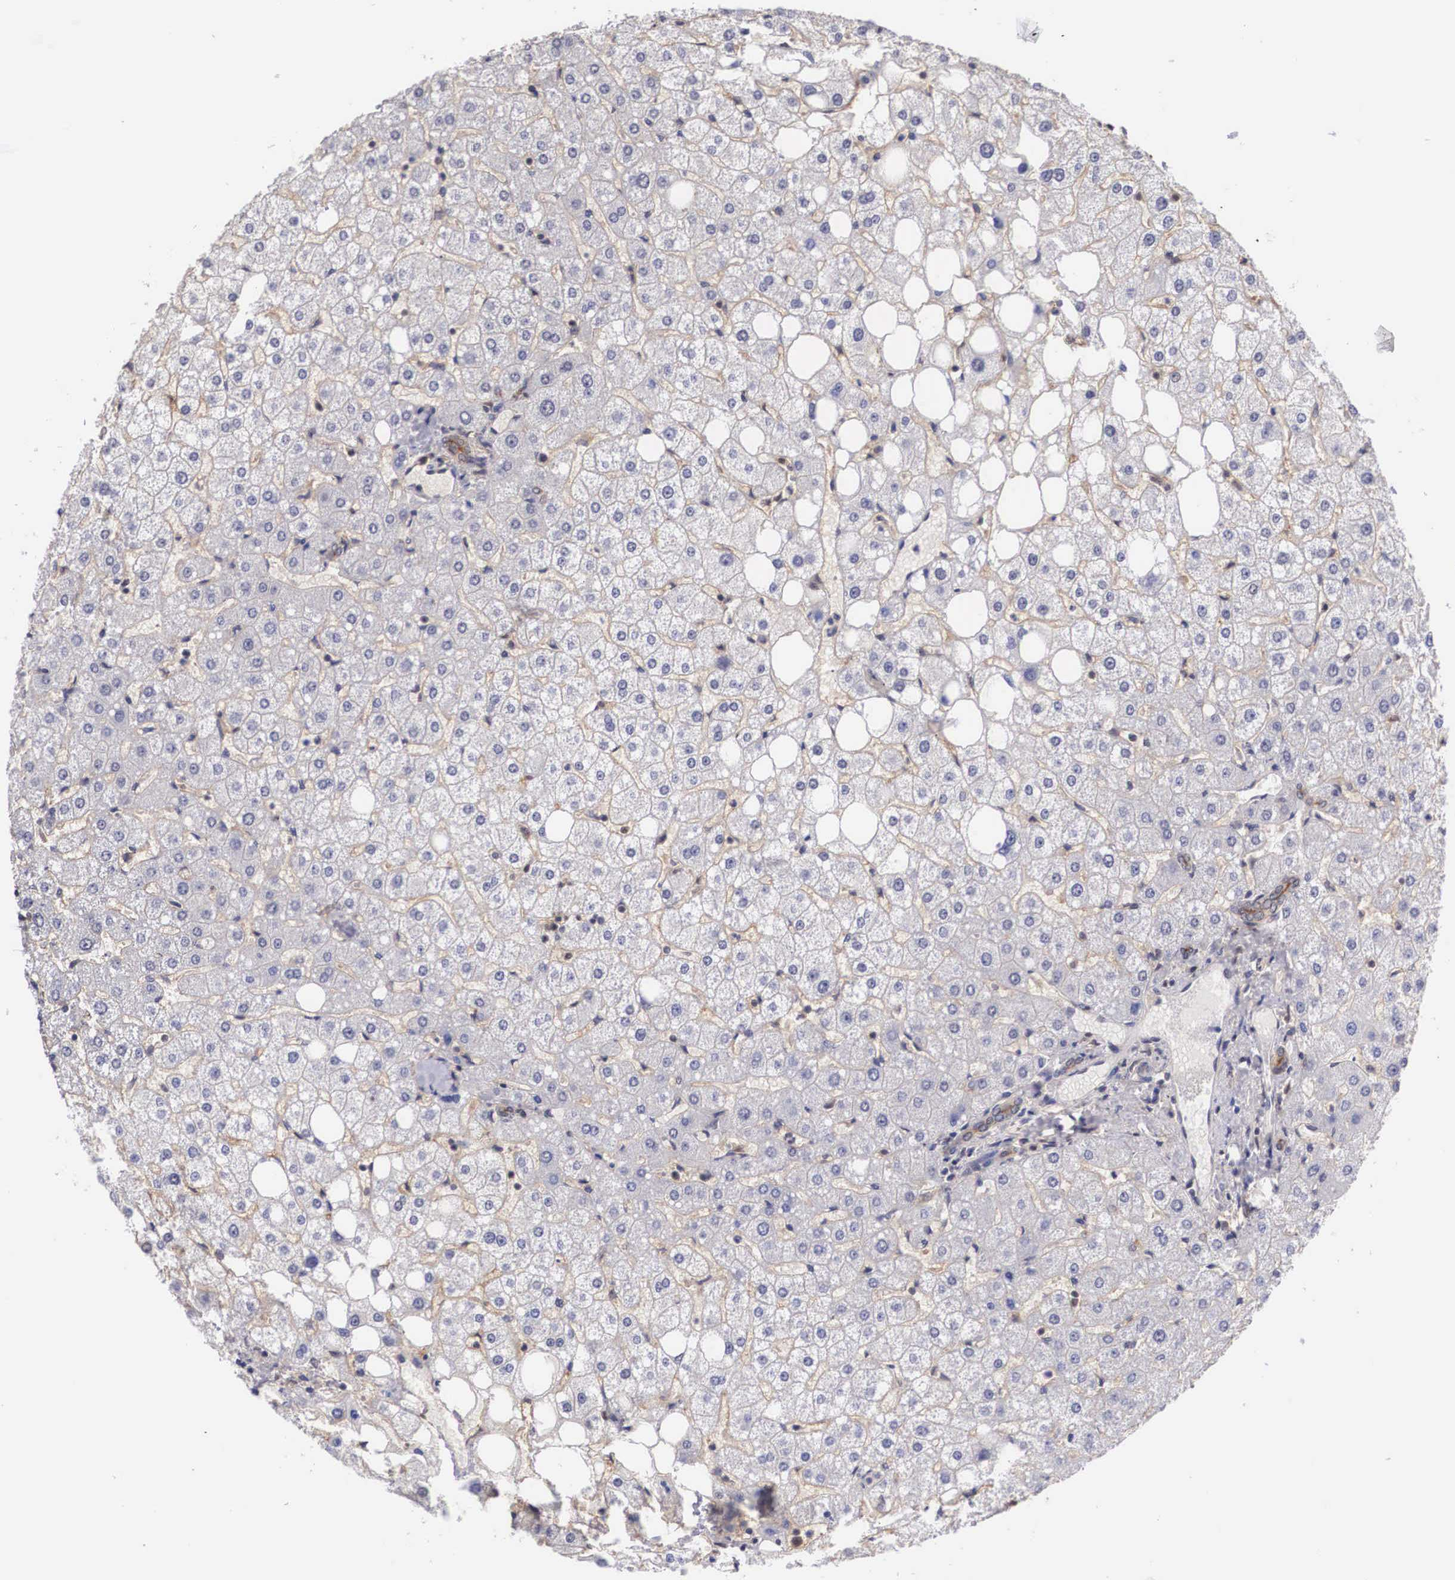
{"staining": {"intensity": "weak", "quantity": ">75%", "location": "cytoplasmic/membranous"}, "tissue": "liver", "cell_type": "Cholangiocytes", "image_type": "normal", "snomed": [{"axis": "morphology", "description": "Normal tissue, NOS"}, {"axis": "topography", "description": "Liver"}], "caption": "About >75% of cholangiocytes in unremarkable human liver display weak cytoplasmic/membranous protein staining as visualized by brown immunohistochemical staining.", "gene": "NR4A2", "patient": {"sex": "male", "age": 35}}